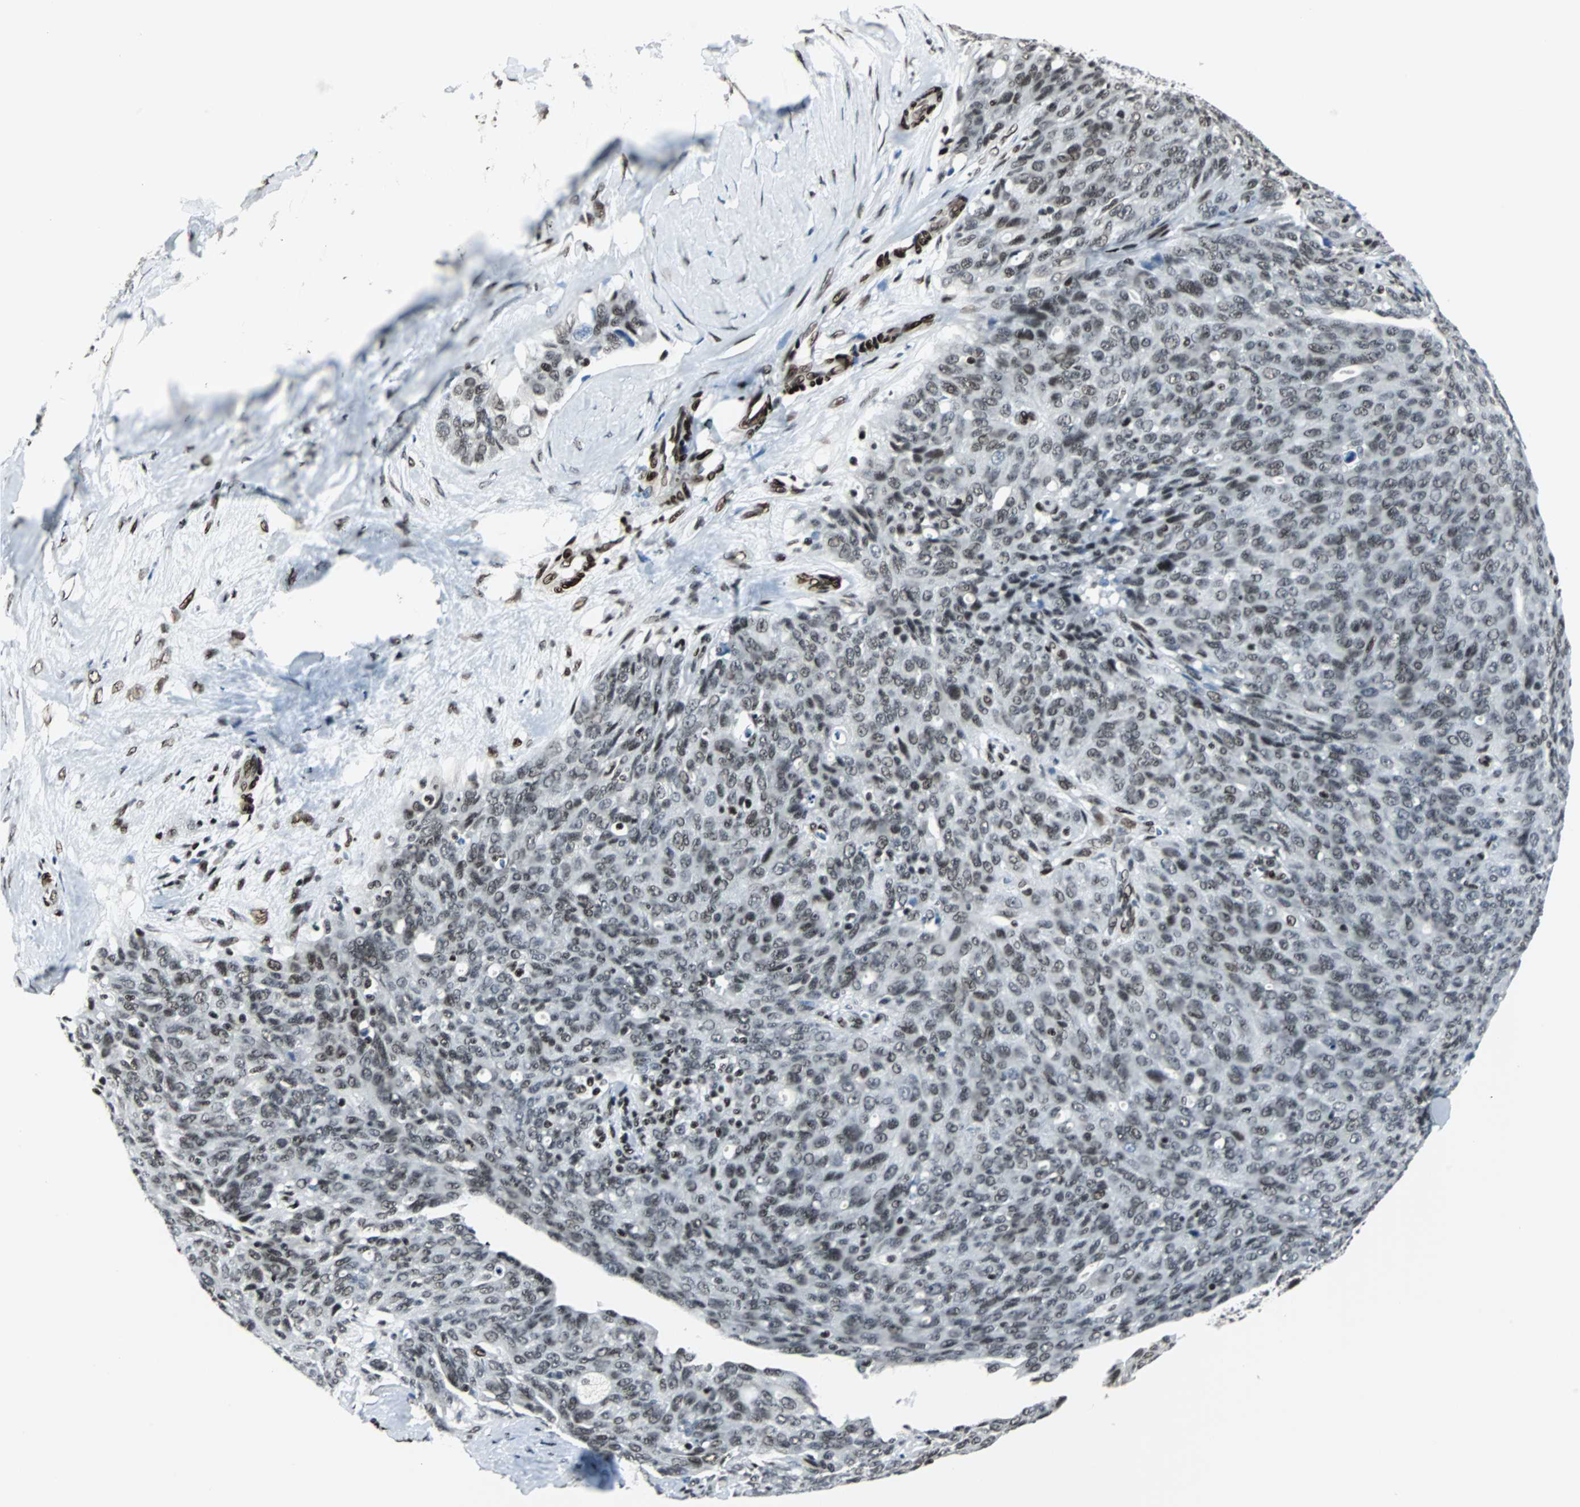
{"staining": {"intensity": "moderate", "quantity": ">75%", "location": "nuclear"}, "tissue": "ovarian cancer", "cell_type": "Tumor cells", "image_type": "cancer", "snomed": [{"axis": "morphology", "description": "Carcinoma, endometroid"}, {"axis": "topography", "description": "Ovary"}], "caption": "The image demonstrates staining of endometroid carcinoma (ovarian), revealing moderate nuclear protein expression (brown color) within tumor cells.", "gene": "MEF2D", "patient": {"sex": "female", "age": 60}}